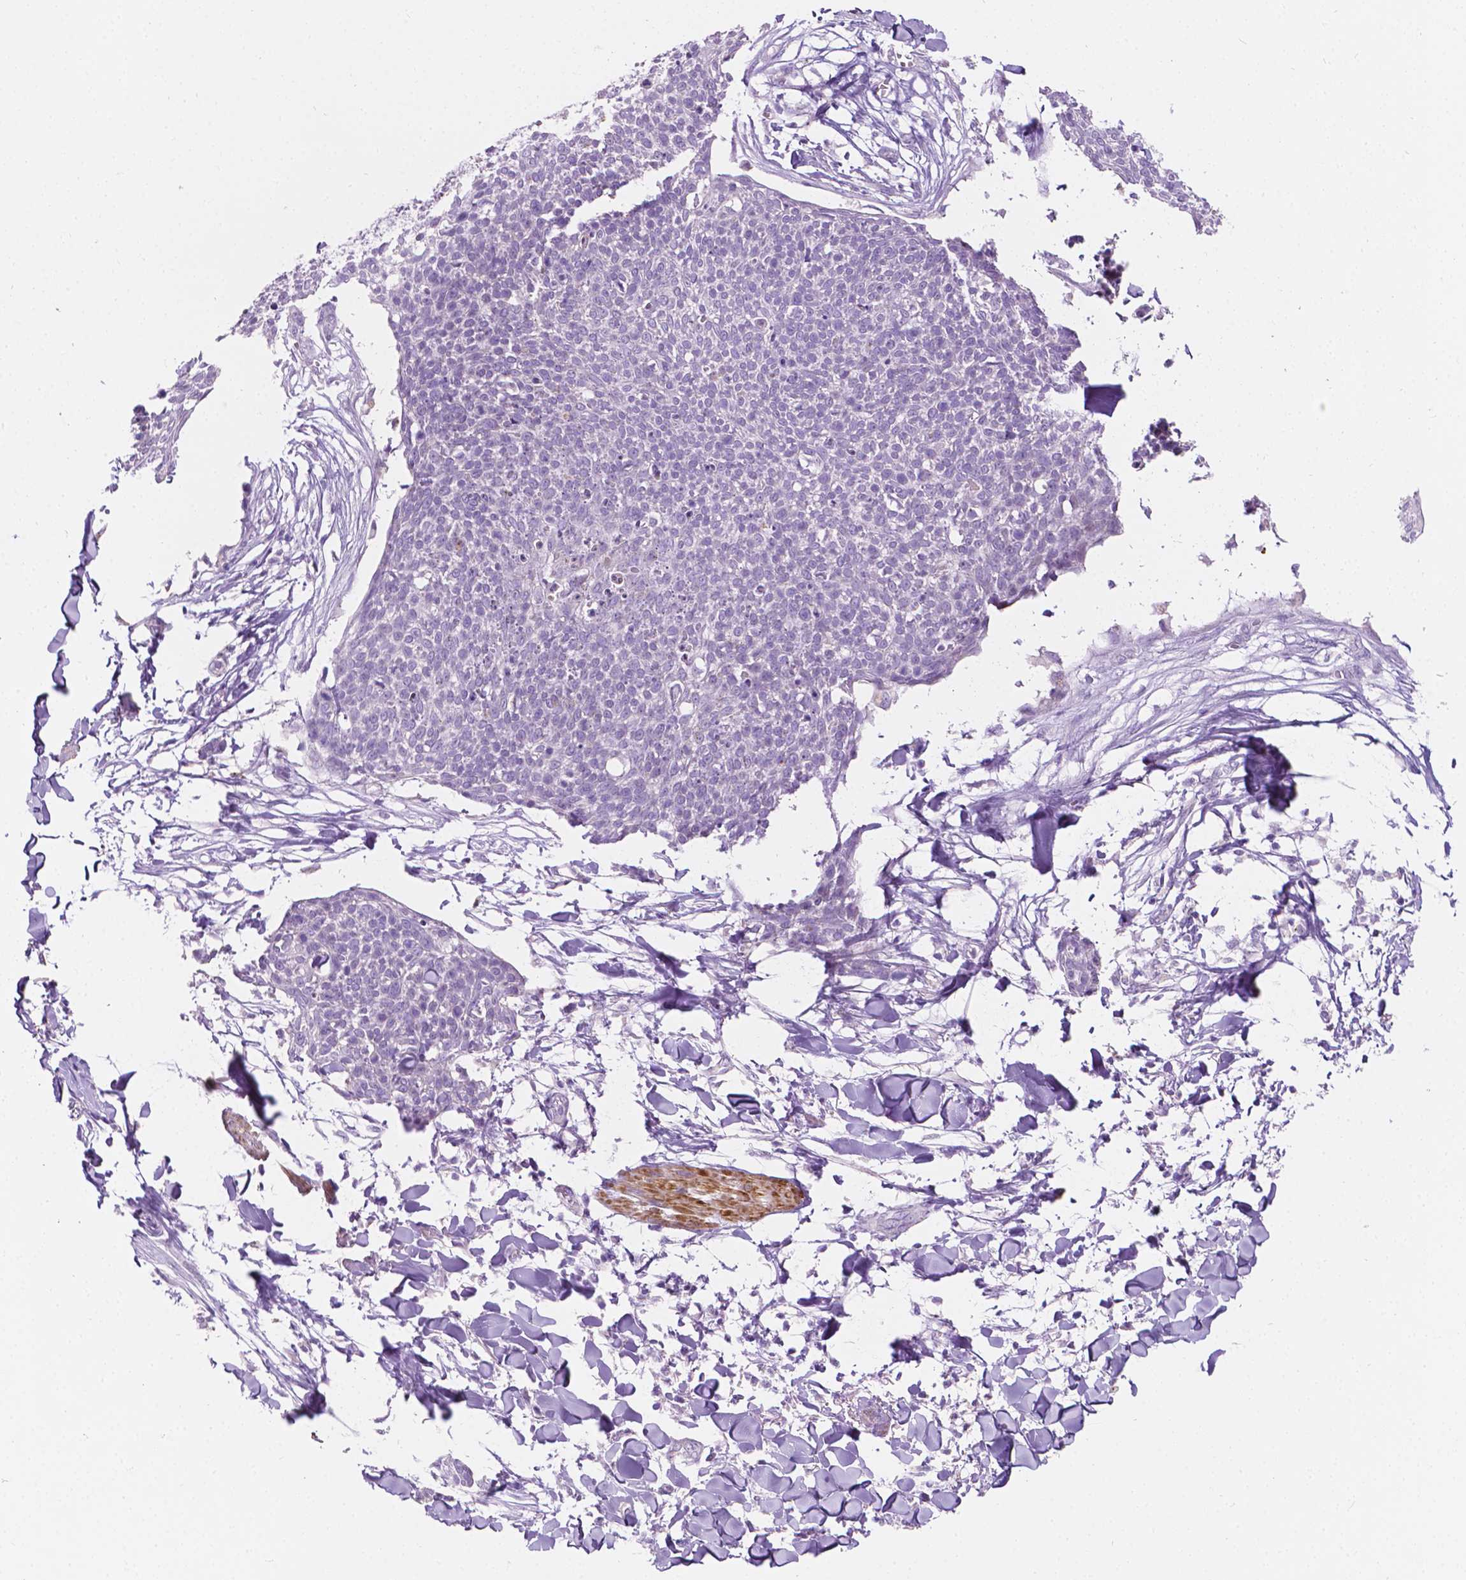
{"staining": {"intensity": "negative", "quantity": "none", "location": "none"}, "tissue": "skin cancer", "cell_type": "Tumor cells", "image_type": "cancer", "snomed": [{"axis": "morphology", "description": "Squamous cell carcinoma, NOS"}, {"axis": "topography", "description": "Skin"}, {"axis": "topography", "description": "Vulva"}], "caption": "An immunohistochemistry (IHC) image of skin cancer (squamous cell carcinoma) is shown. There is no staining in tumor cells of skin cancer (squamous cell carcinoma).", "gene": "NOS1AP", "patient": {"sex": "female", "age": 75}}